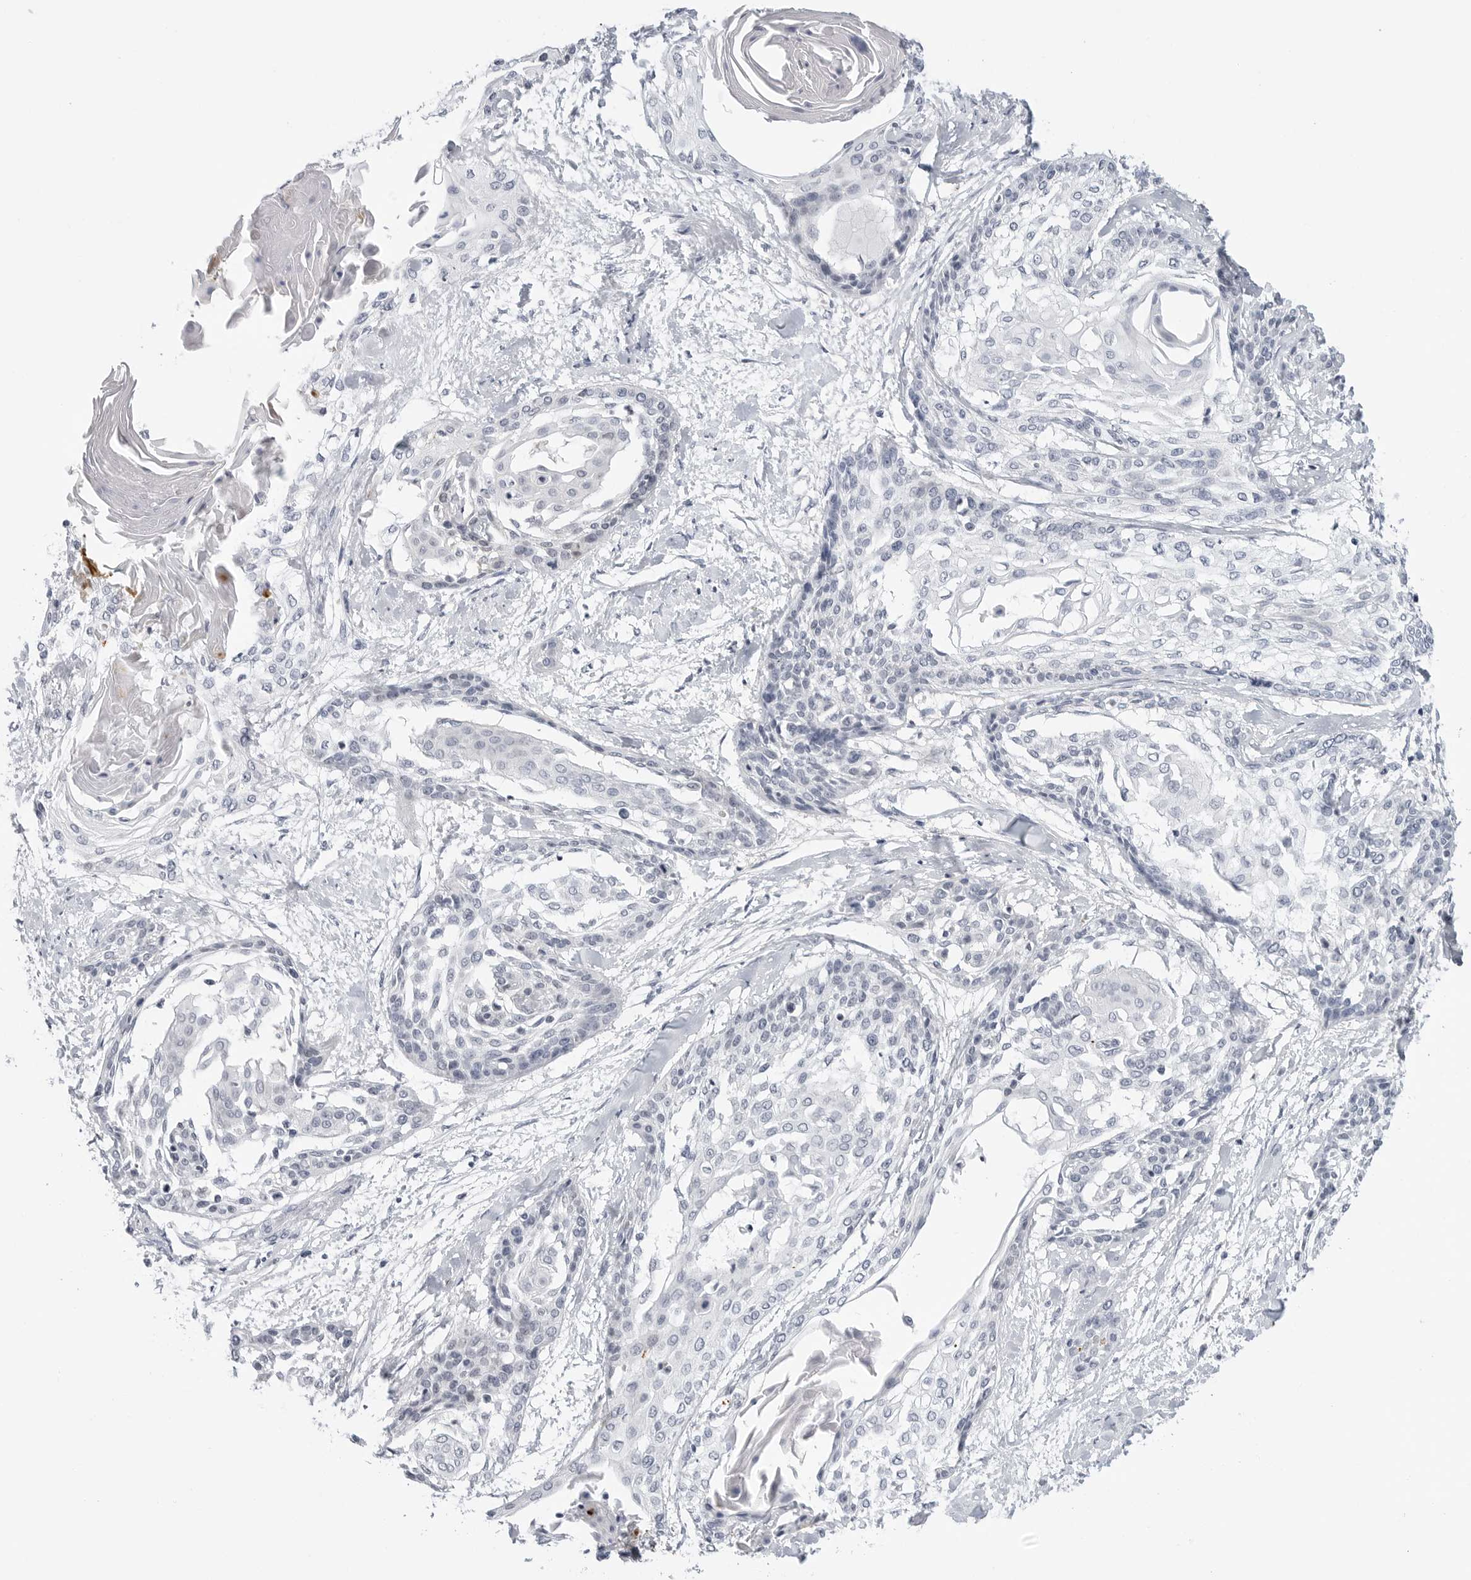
{"staining": {"intensity": "negative", "quantity": "none", "location": "none"}, "tissue": "cervical cancer", "cell_type": "Tumor cells", "image_type": "cancer", "snomed": [{"axis": "morphology", "description": "Squamous cell carcinoma, NOS"}, {"axis": "topography", "description": "Cervix"}], "caption": "Tumor cells show no significant positivity in cervical cancer (squamous cell carcinoma). (Brightfield microscopy of DAB (3,3'-diaminobenzidine) immunohistochemistry at high magnification).", "gene": "MAP2K5", "patient": {"sex": "female", "age": 57}}